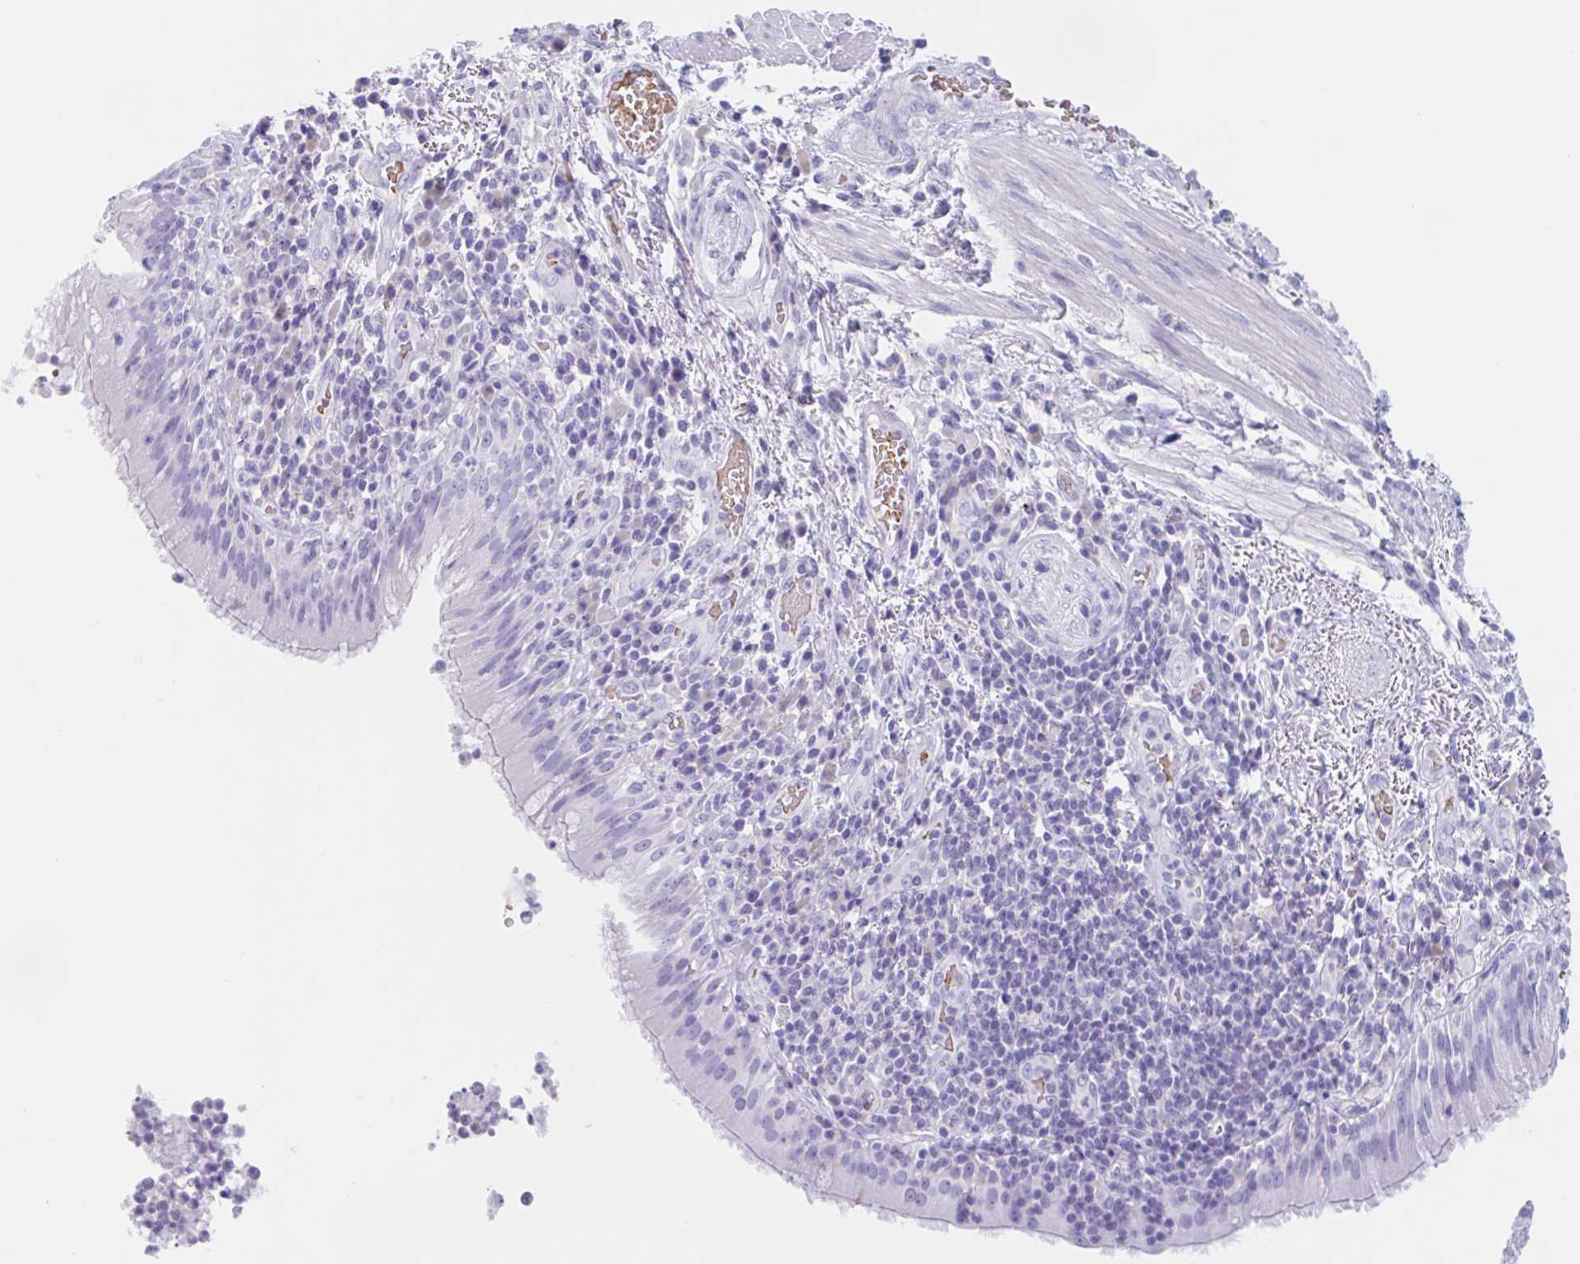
{"staining": {"intensity": "negative", "quantity": "none", "location": "none"}, "tissue": "bronchus", "cell_type": "Respiratory epithelial cells", "image_type": "normal", "snomed": [{"axis": "morphology", "description": "Normal tissue, NOS"}, {"axis": "topography", "description": "Cartilage tissue"}, {"axis": "topography", "description": "Bronchus"}], "caption": "IHC of benign bronchus exhibits no positivity in respiratory epithelial cells.", "gene": "ANKRD9", "patient": {"sex": "male", "age": 56}}